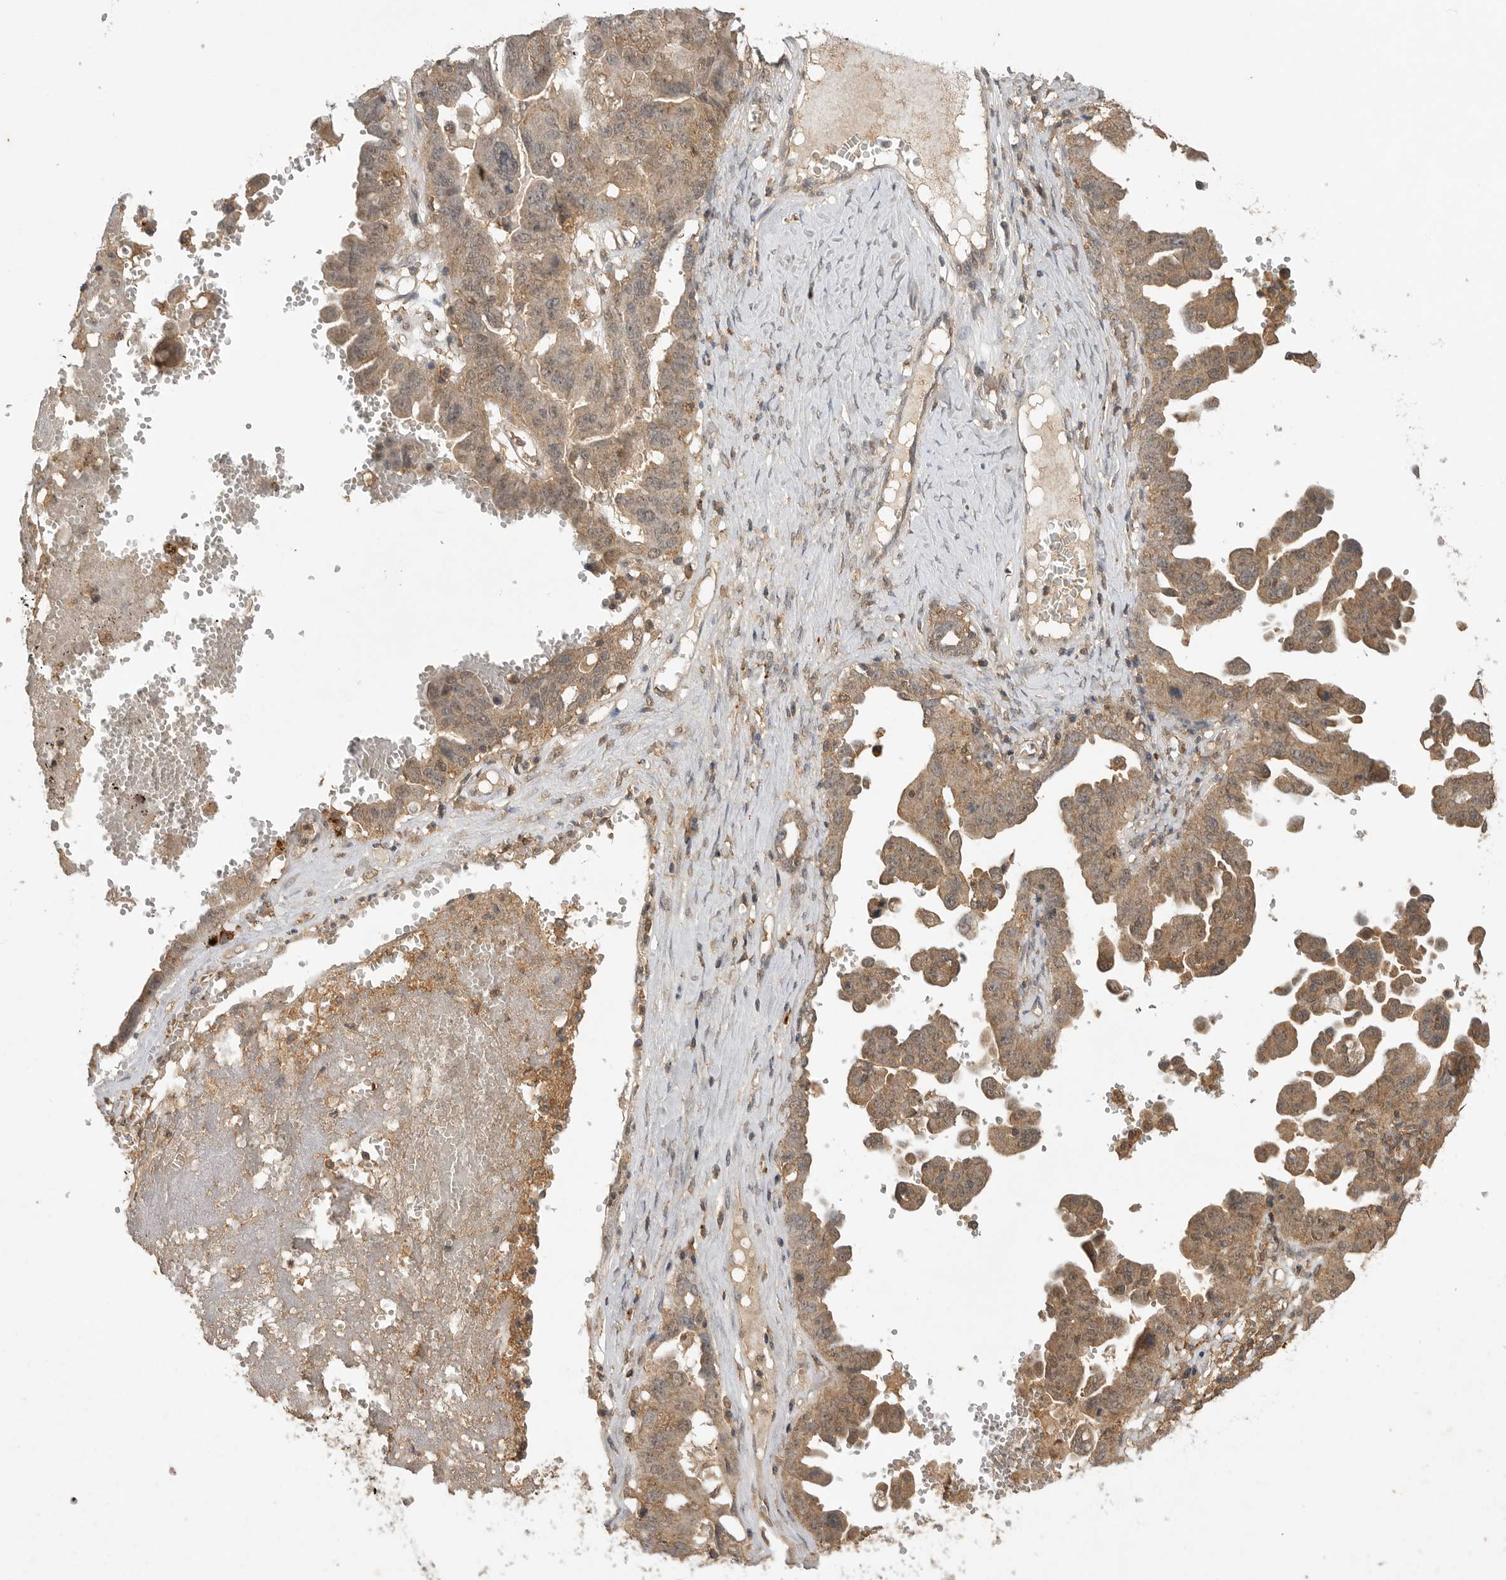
{"staining": {"intensity": "weak", "quantity": ">75%", "location": "cytoplasmic/membranous"}, "tissue": "ovarian cancer", "cell_type": "Tumor cells", "image_type": "cancer", "snomed": [{"axis": "morphology", "description": "Carcinoma, endometroid"}, {"axis": "topography", "description": "Ovary"}], "caption": "A high-resolution micrograph shows immunohistochemistry (IHC) staining of ovarian endometroid carcinoma, which demonstrates weak cytoplasmic/membranous expression in approximately >75% of tumor cells.", "gene": "ICOSLG", "patient": {"sex": "female", "age": 62}}